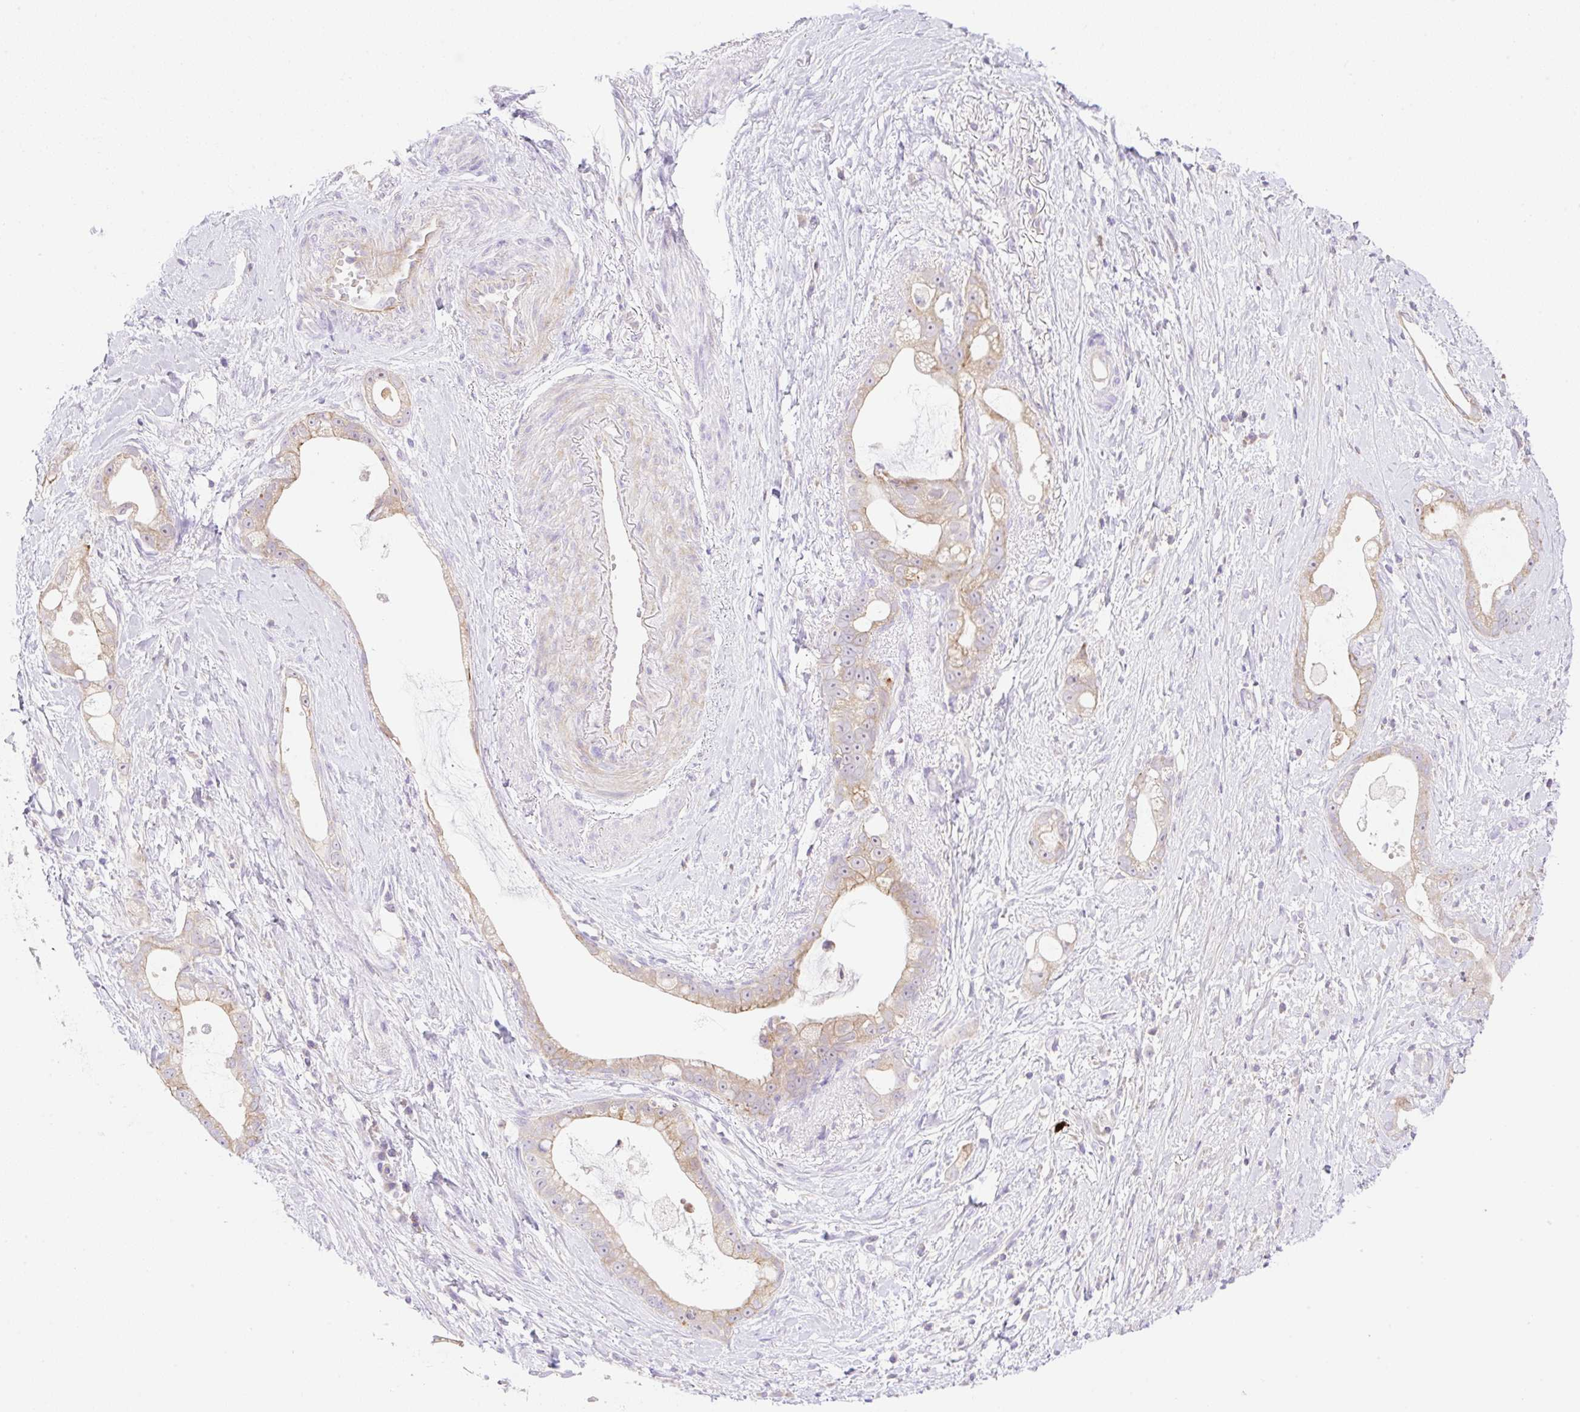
{"staining": {"intensity": "weak", "quantity": "25%-75%", "location": "cytoplasmic/membranous"}, "tissue": "stomach cancer", "cell_type": "Tumor cells", "image_type": "cancer", "snomed": [{"axis": "morphology", "description": "Adenocarcinoma, NOS"}, {"axis": "topography", "description": "Stomach"}], "caption": "Stomach adenocarcinoma stained for a protein displays weak cytoplasmic/membranous positivity in tumor cells.", "gene": "VPS25", "patient": {"sex": "male", "age": 55}}